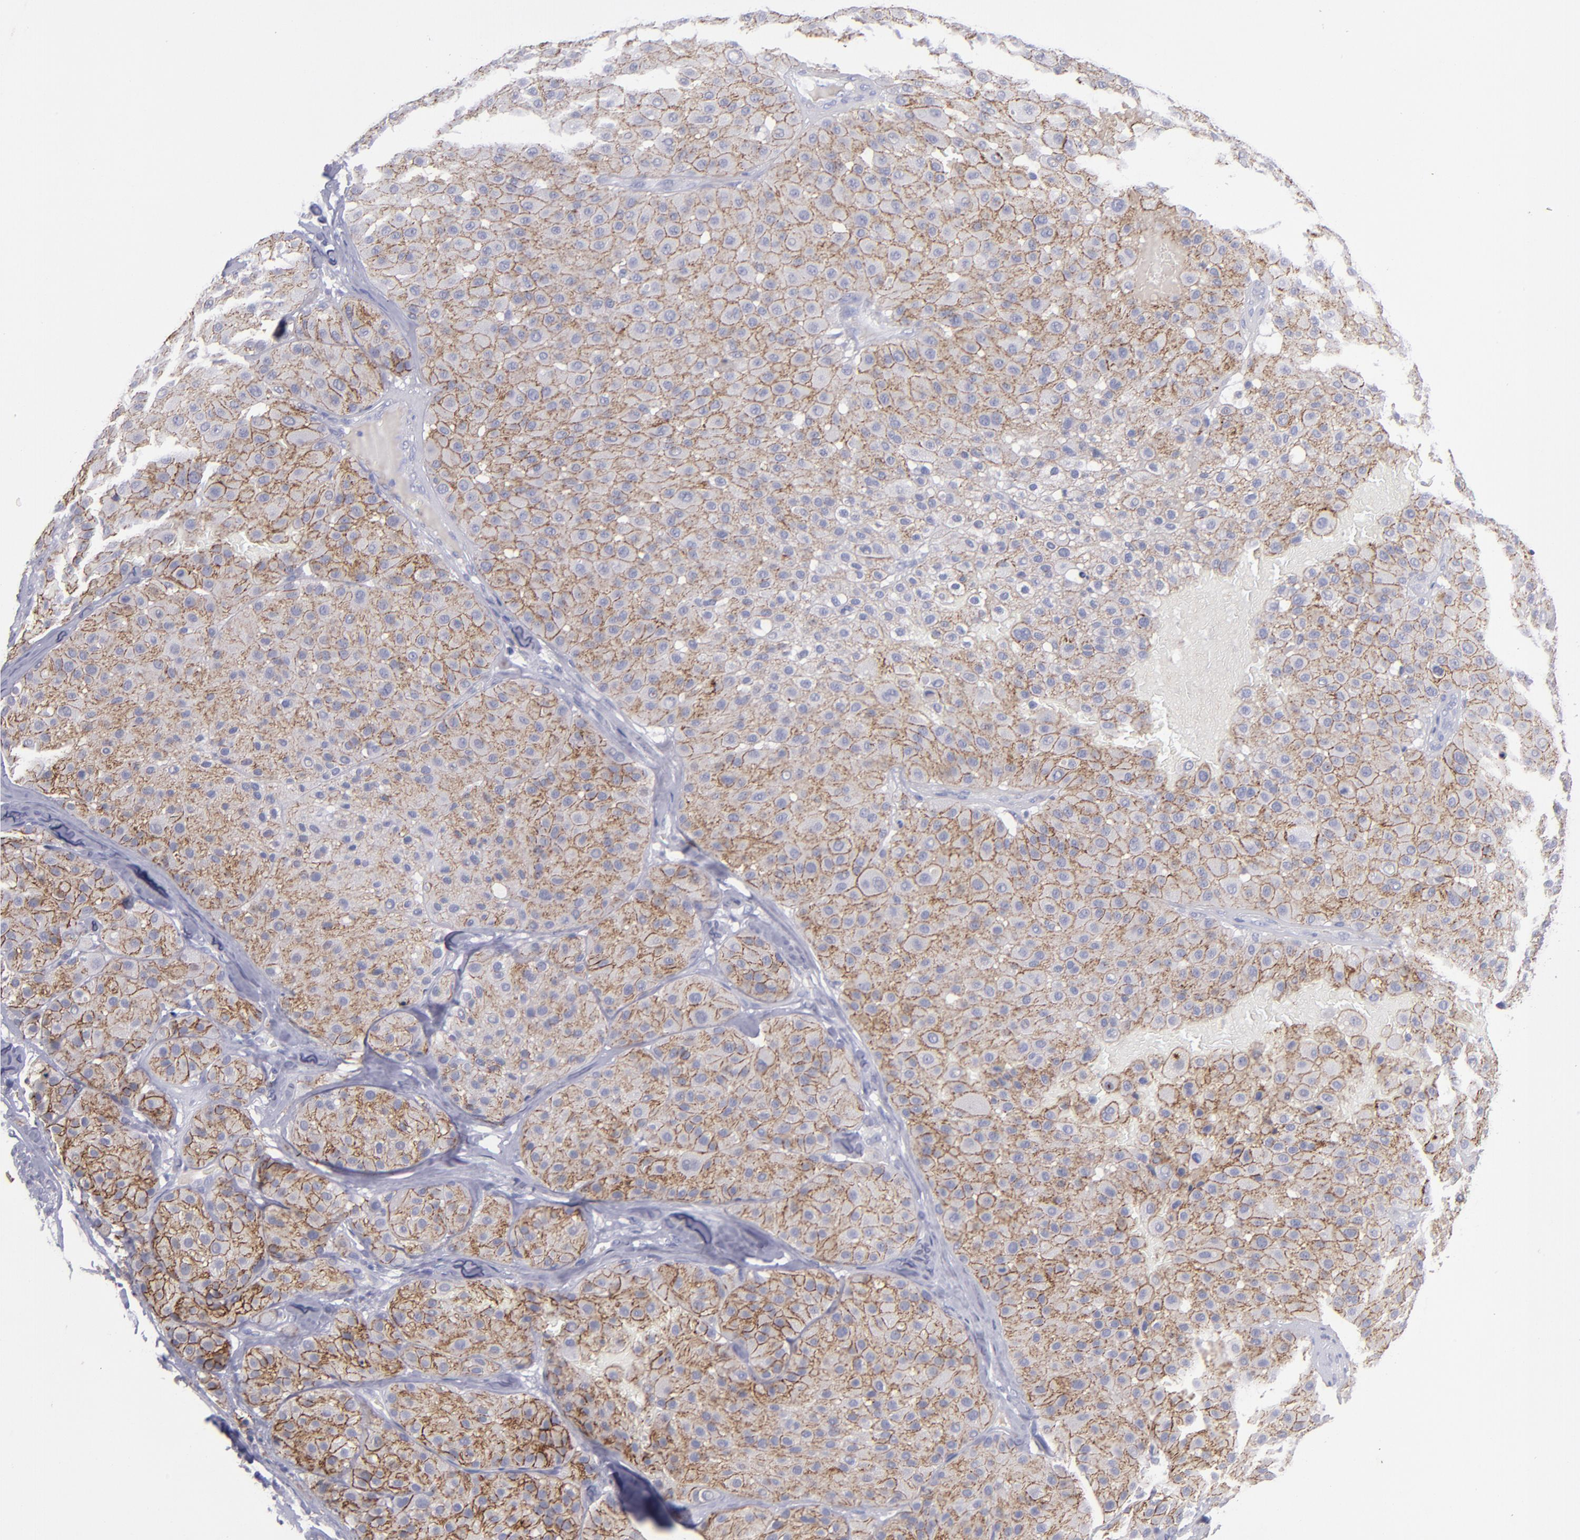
{"staining": {"intensity": "moderate", "quantity": ">75%", "location": "cytoplasmic/membranous"}, "tissue": "melanoma", "cell_type": "Tumor cells", "image_type": "cancer", "snomed": [{"axis": "morphology", "description": "Normal tissue, NOS"}, {"axis": "morphology", "description": "Malignant melanoma, Metastatic site"}, {"axis": "topography", "description": "Skin"}], "caption": "A brown stain highlights moderate cytoplasmic/membranous staining of a protein in melanoma tumor cells.", "gene": "CDH3", "patient": {"sex": "male", "age": 41}}